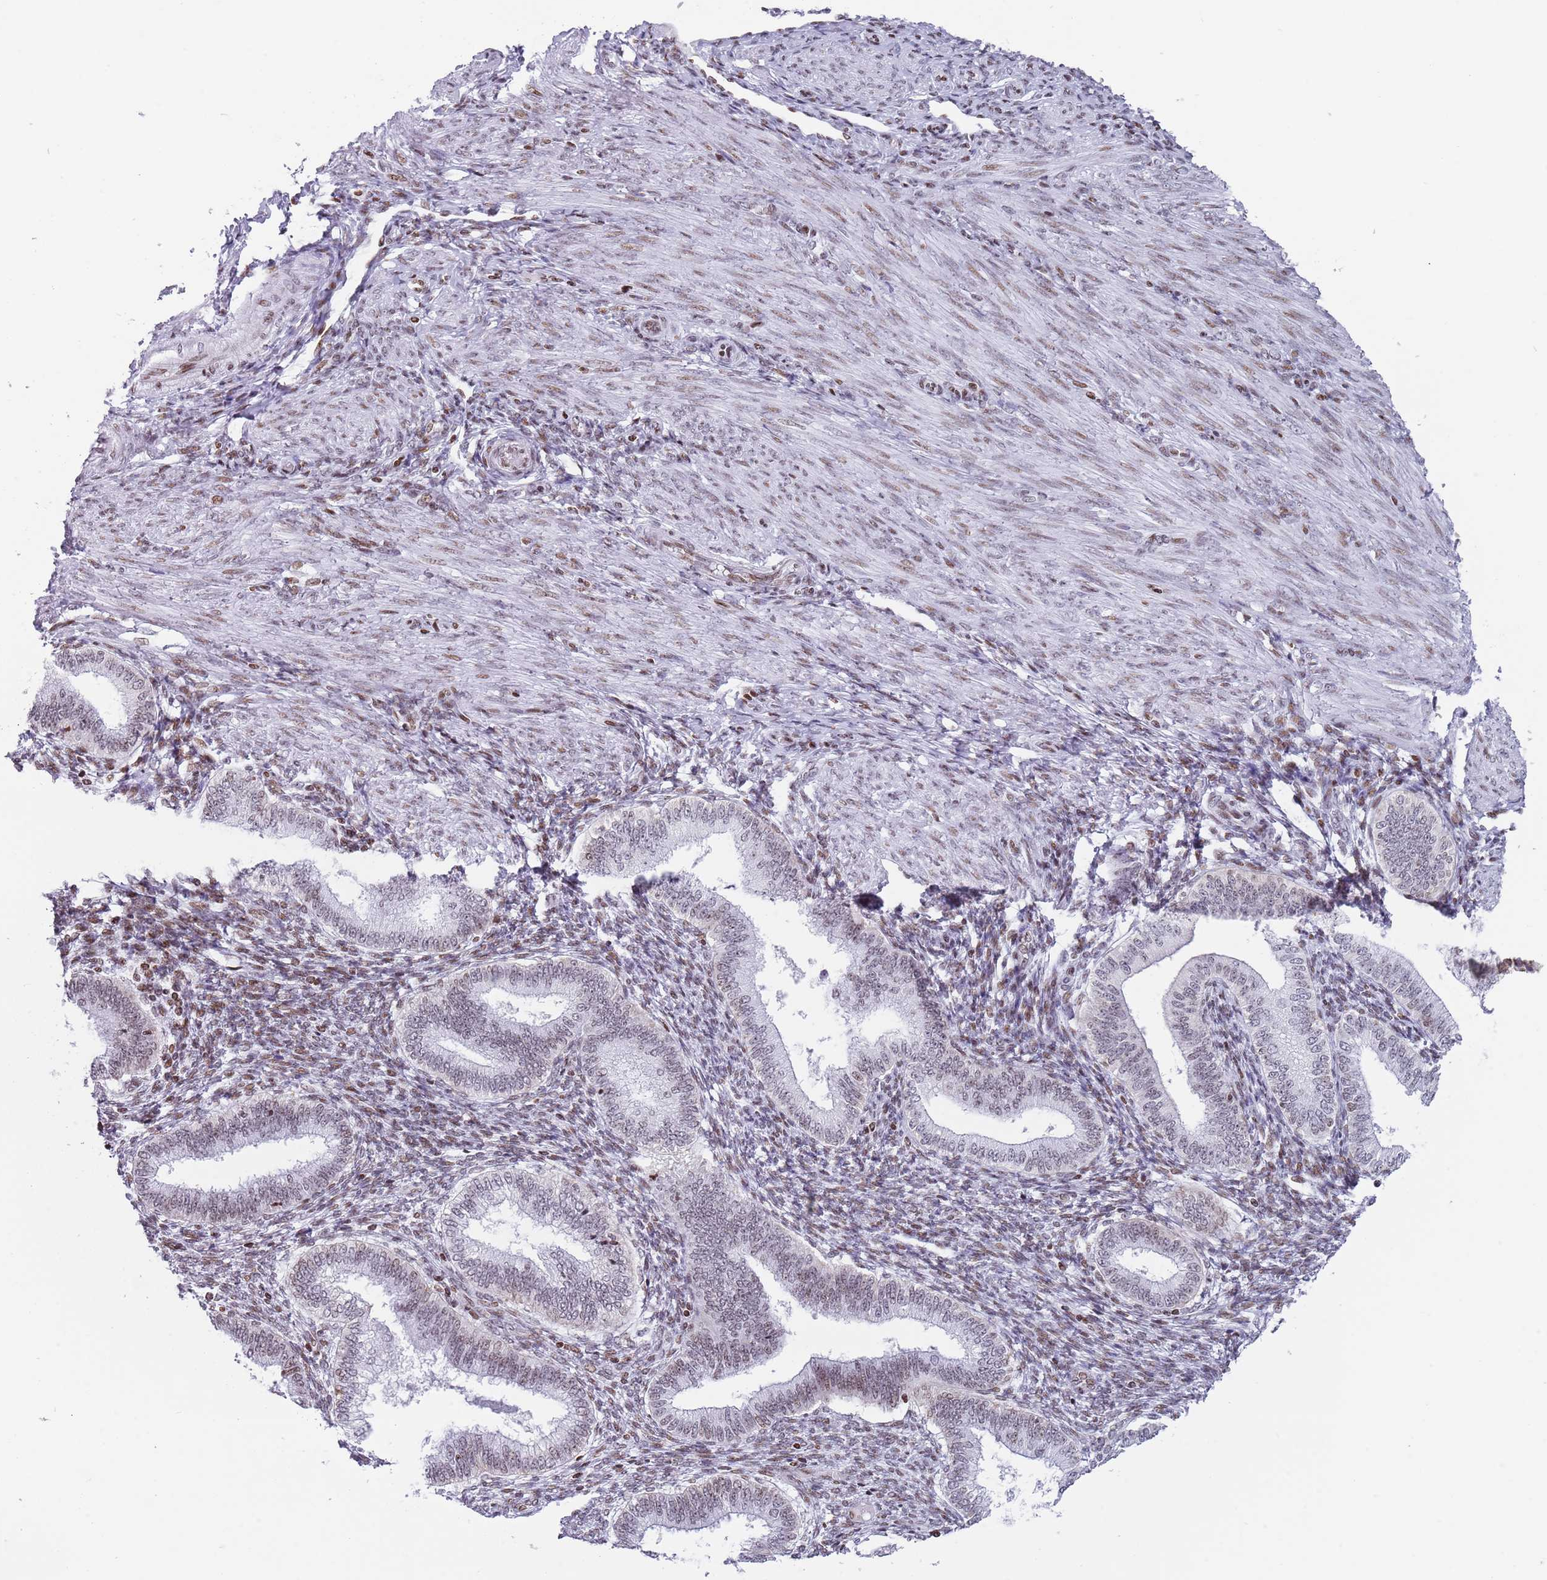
{"staining": {"intensity": "moderate", "quantity": "25%-75%", "location": "nuclear"}, "tissue": "endometrium", "cell_type": "Cells in endometrial stroma", "image_type": "normal", "snomed": [{"axis": "morphology", "description": "Normal tissue, NOS"}, {"axis": "topography", "description": "Endometrium"}], "caption": "A photomicrograph of endometrium stained for a protein shows moderate nuclear brown staining in cells in endometrial stroma.", "gene": "ENSG00000285547", "patient": {"sex": "female", "age": 39}}